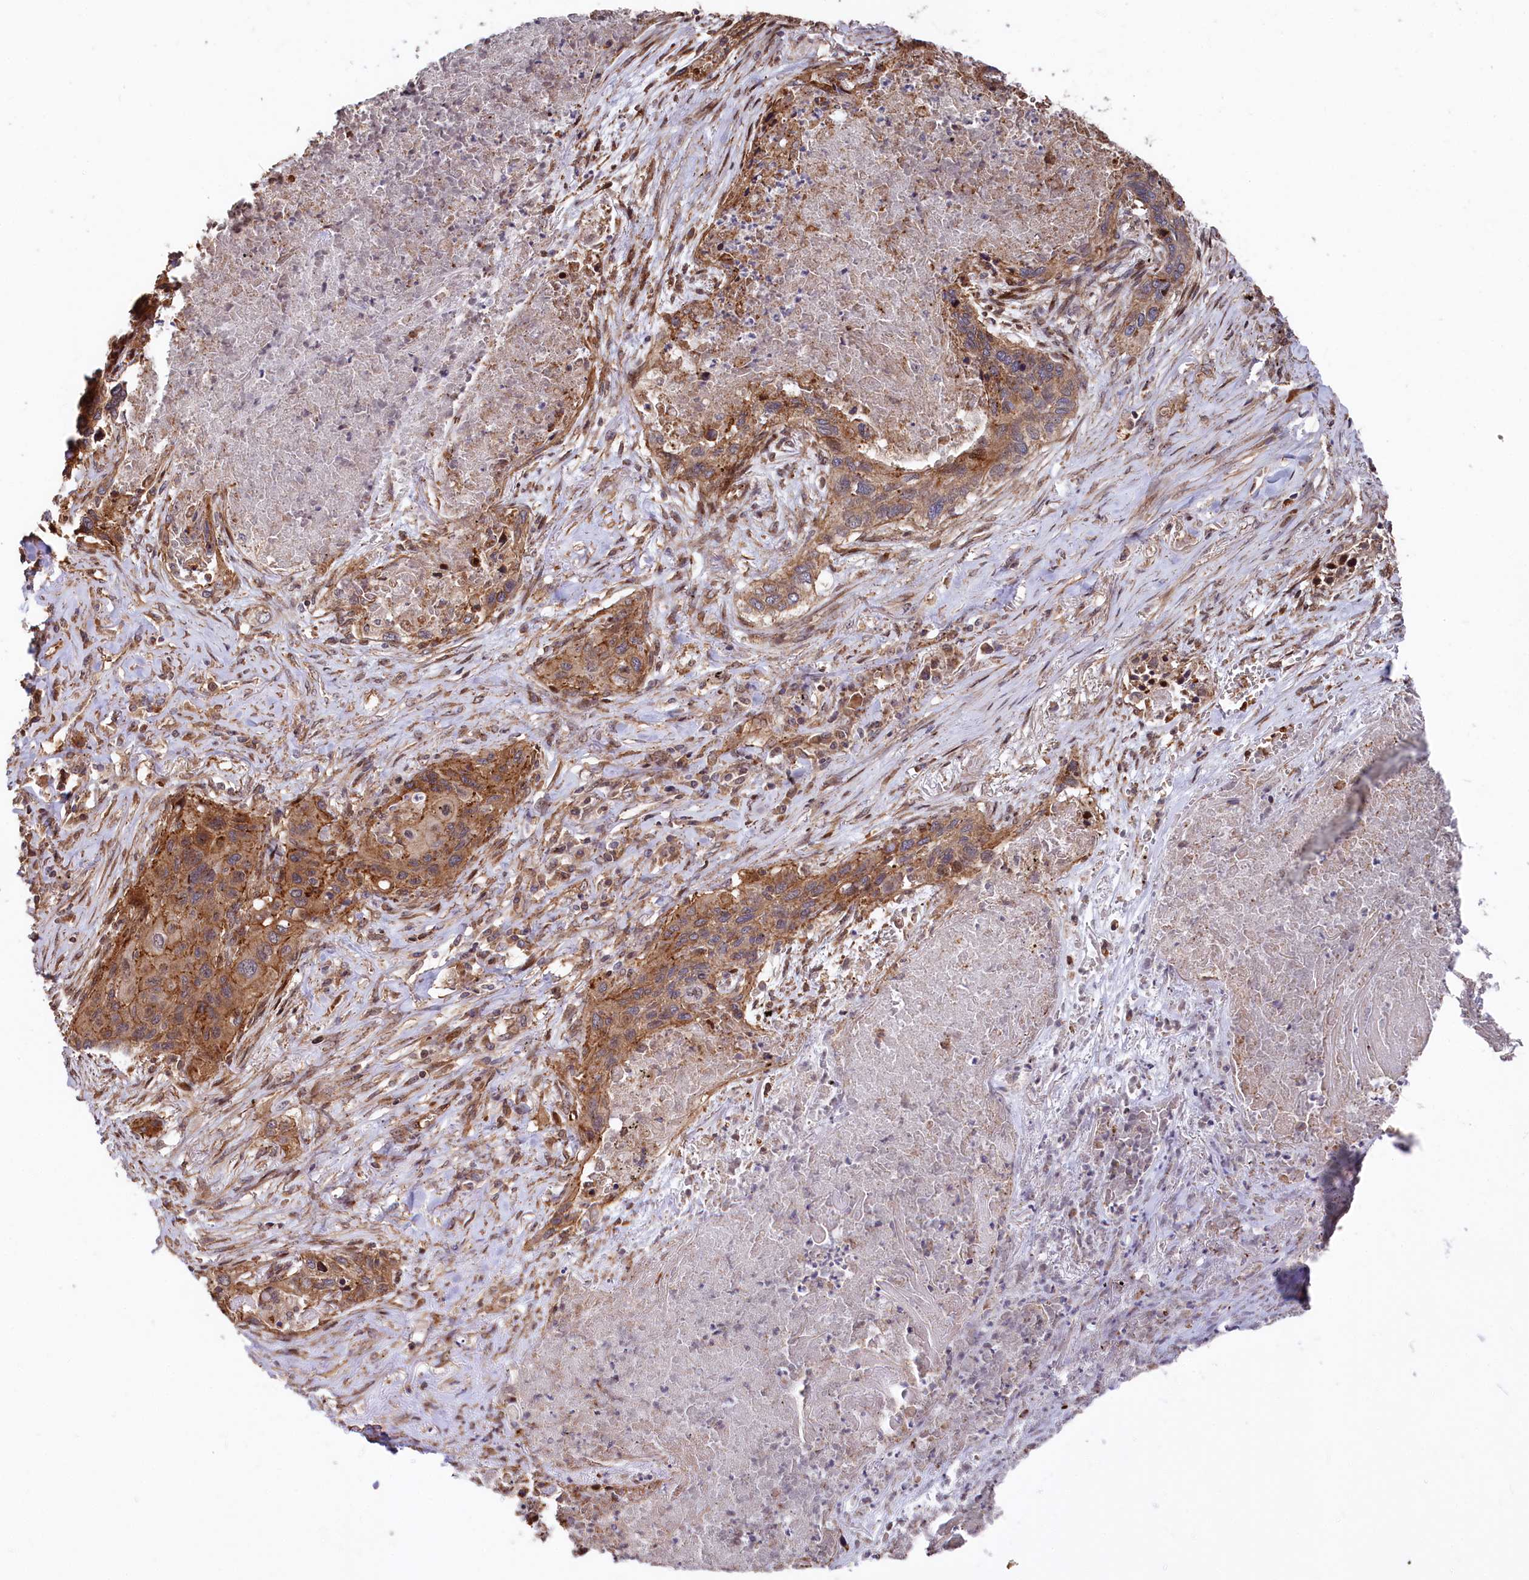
{"staining": {"intensity": "moderate", "quantity": ">75%", "location": "cytoplasmic/membranous"}, "tissue": "lung cancer", "cell_type": "Tumor cells", "image_type": "cancer", "snomed": [{"axis": "morphology", "description": "Squamous cell carcinoma, NOS"}, {"axis": "topography", "description": "Lung"}], "caption": "This histopathology image demonstrates lung squamous cell carcinoma stained with immunohistochemistry to label a protein in brown. The cytoplasmic/membranous of tumor cells show moderate positivity for the protein. Nuclei are counter-stained blue.", "gene": "TNKS1BP1", "patient": {"sex": "female", "age": 63}}